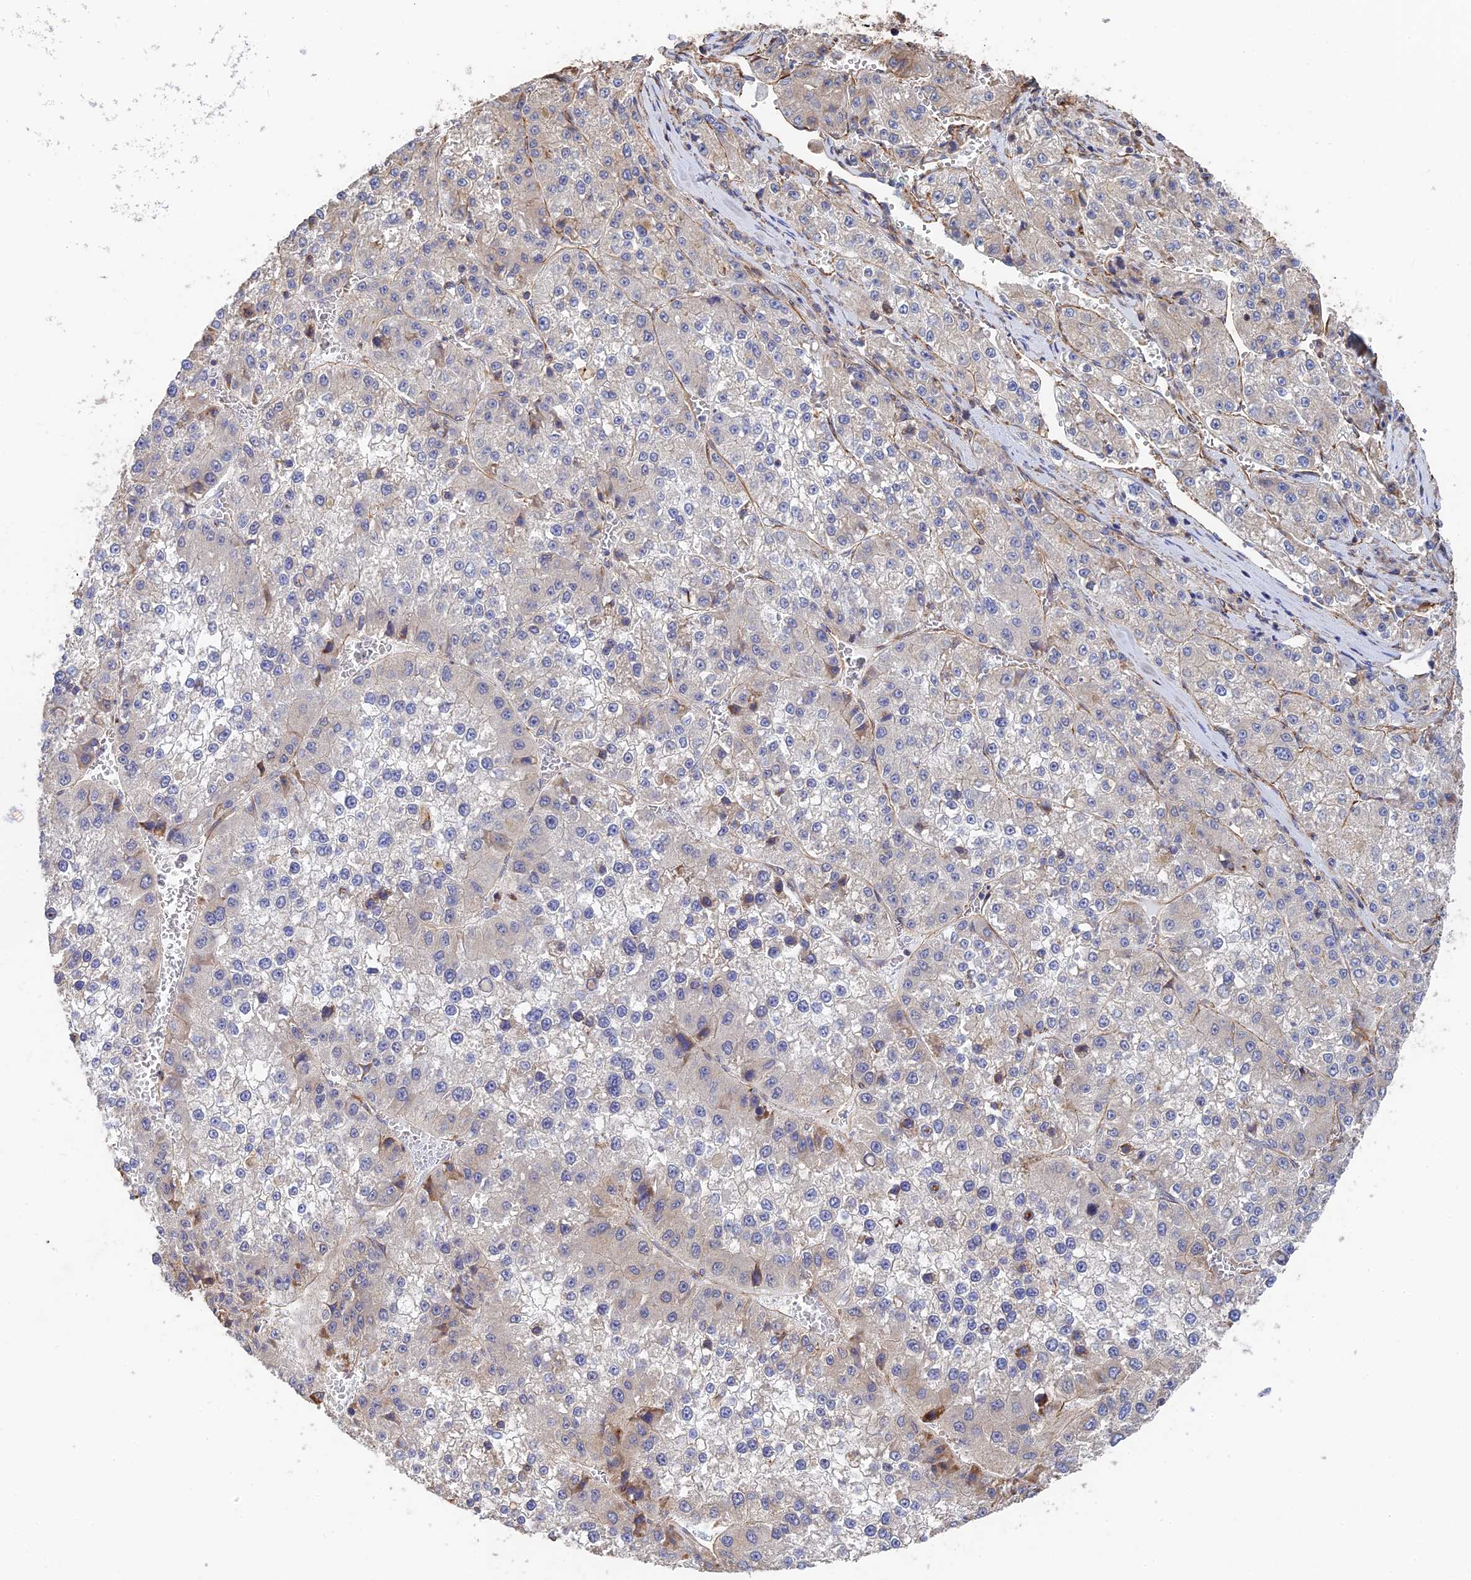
{"staining": {"intensity": "weak", "quantity": "25%-75%", "location": "cytoplasmic/membranous"}, "tissue": "liver cancer", "cell_type": "Tumor cells", "image_type": "cancer", "snomed": [{"axis": "morphology", "description": "Carcinoma, Hepatocellular, NOS"}, {"axis": "topography", "description": "Liver"}], "caption": "Weak cytoplasmic/membranous protein positivity is seen in approximately 25%-75% of tumor cells in hepatocellular carcinoma (liver). (DAB (3,3'-diaminobenzidine) IHC, brown staining for protein, blue staining for nuclei).", "gene": "WBP11", "patient": {"sex": "female", "age": 73}}